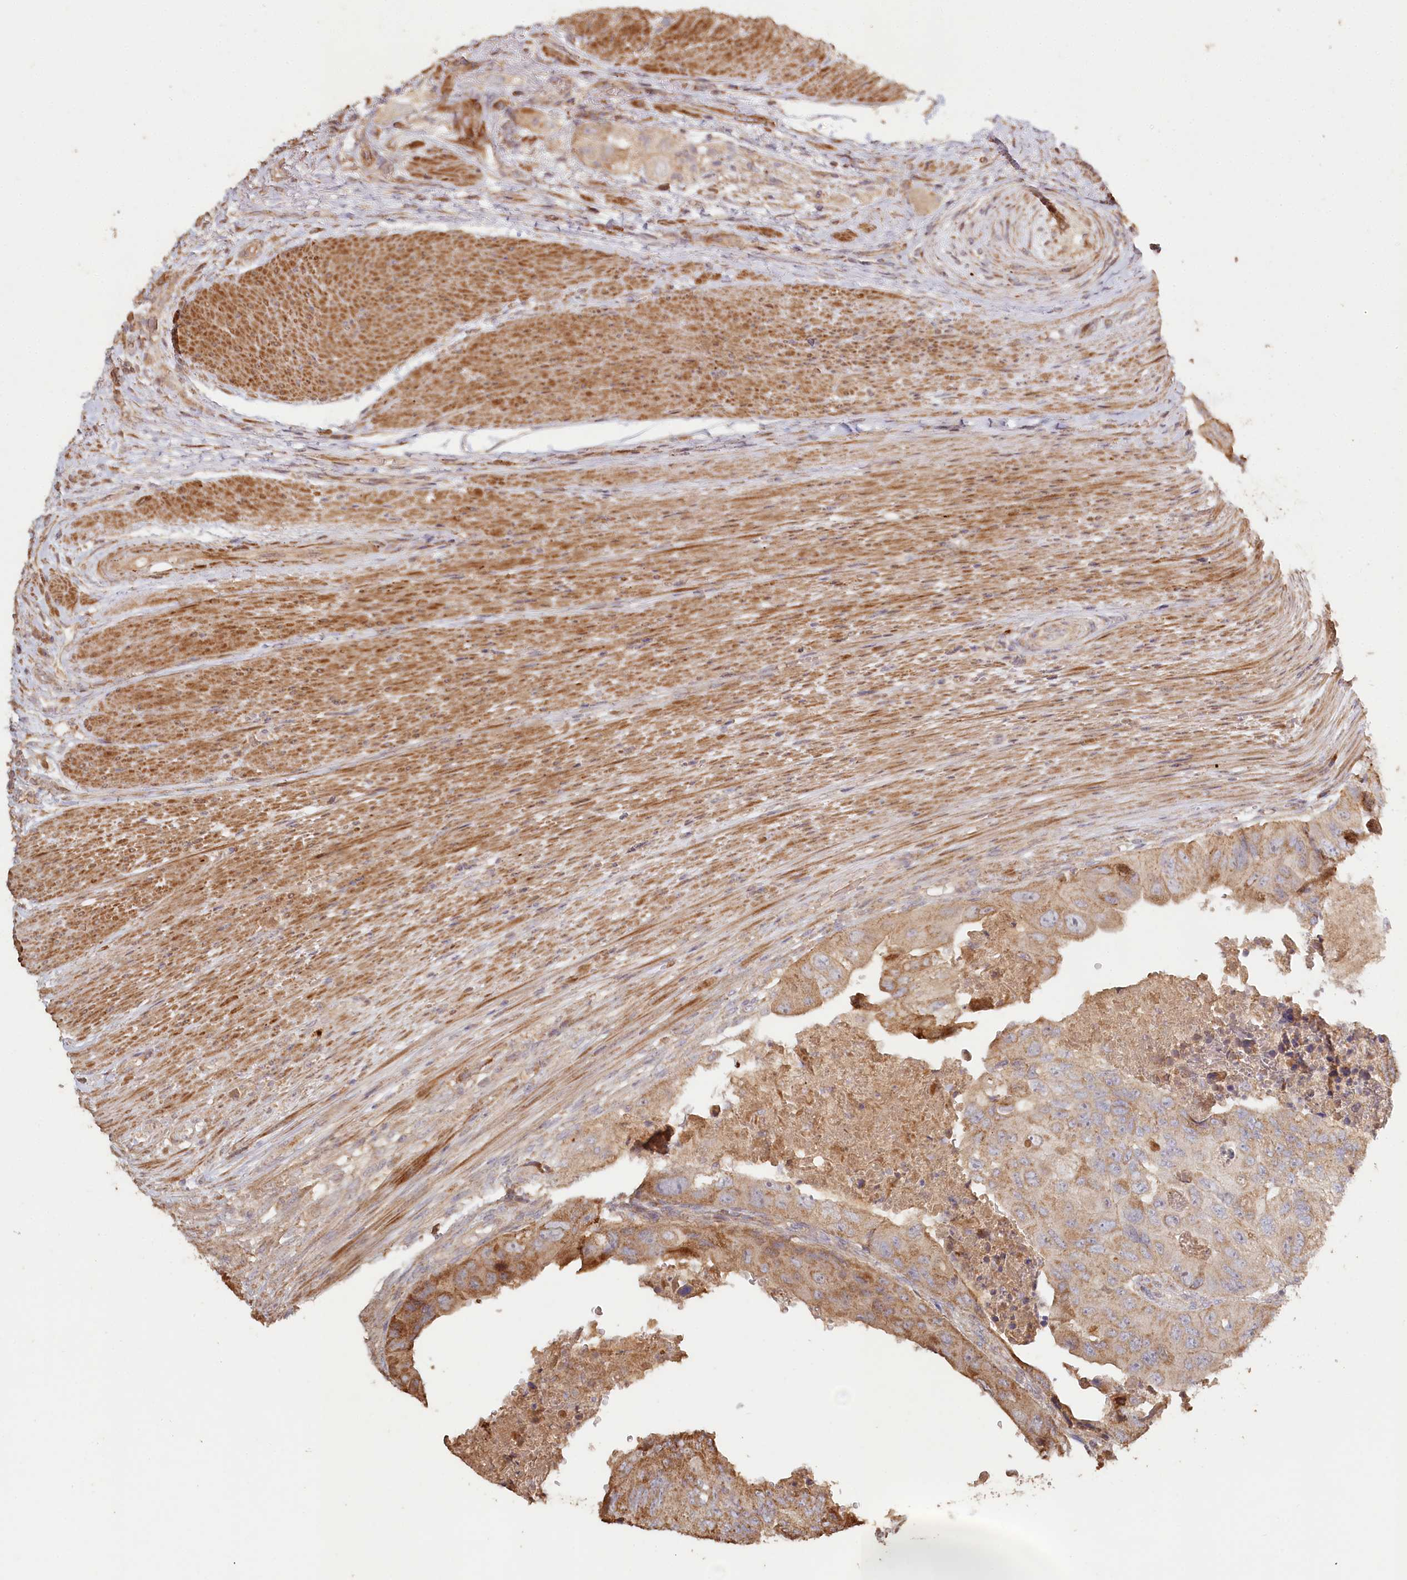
{"staining": {"intensity": "moderate", "quantity": "25%-75%", "location": "cytoplasmic/membranous"}, "tissue": "colorectal cancer", "cell_type": "Tumor cells", "image_type": "cancer", "snomed": [{"axis": "morphology", "description": "Adenocarcinoma, NOS"}, {"axis": "topography", "description": "Rectum"}], "caption": "Immunohistochemical staining of human colorectal cancer (adenocarcinoma) shows moderate cytoplasmic/membranous protein staining in approximately 25%-75% of tumor cells.", "gene": "HAL", "patient": {"sex": "male", "age": 63}}